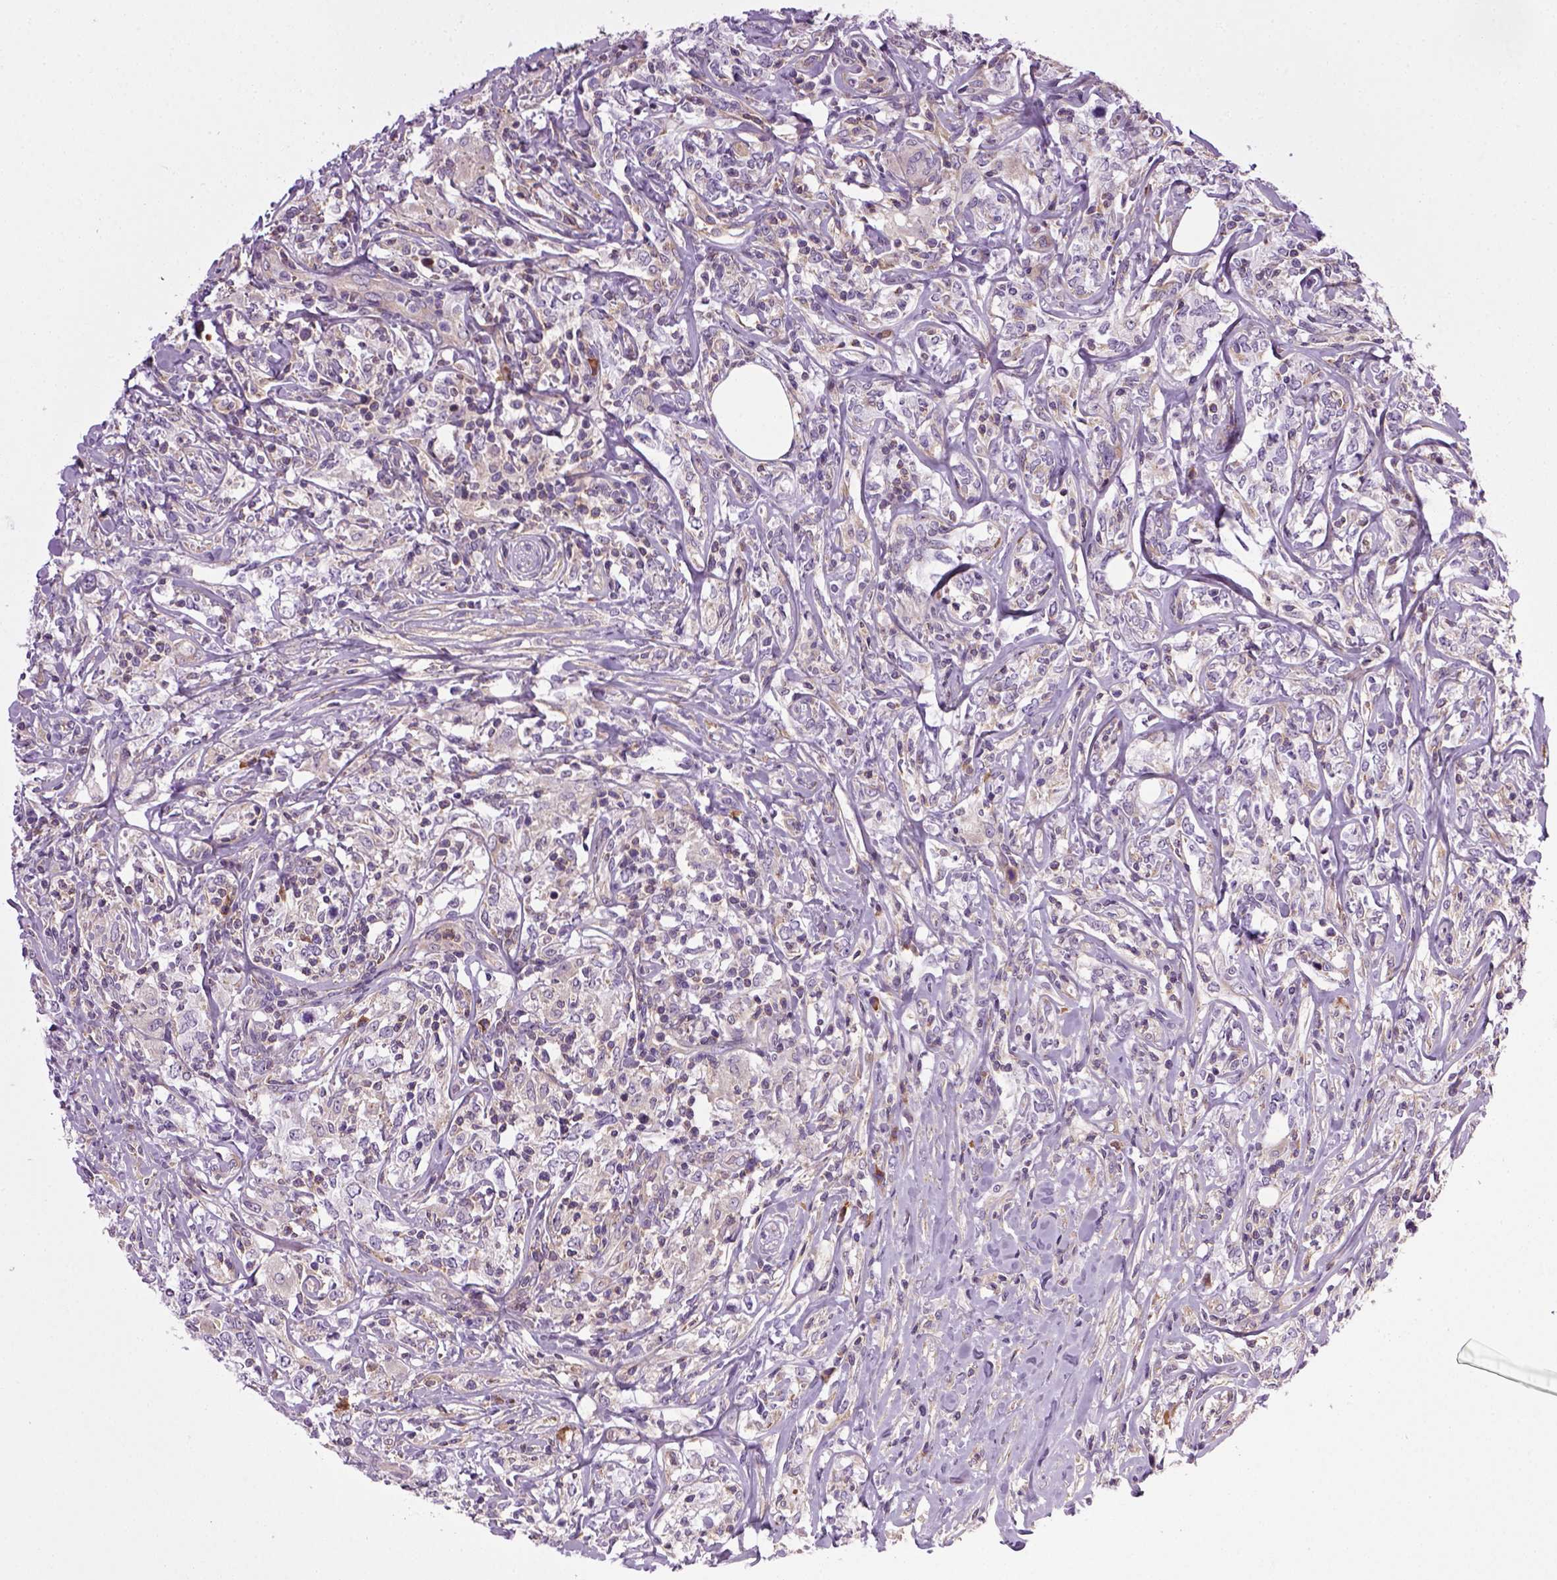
{"staining": {"intensity": "negative", "quantity": "none", "location": "none"}, "tissue": "lymphoma", "cell_type": "Tumor cells", "image_type": "cancer", "snomed": [{"axis": "morphology", "description": "Malignant lymphoma, non-Hodgkin's type, High grade"}, {"axis": "topography", "description": "Lymph node"}], "caption": "This is an immunohistochemistry (IHC) micrograph of high-grade malignant lymphoma, non-Hodgkin's type. There is no expression in tumor cells.", "gene": "TPRG1", "patient": {"sex": "female", "age": 84}}